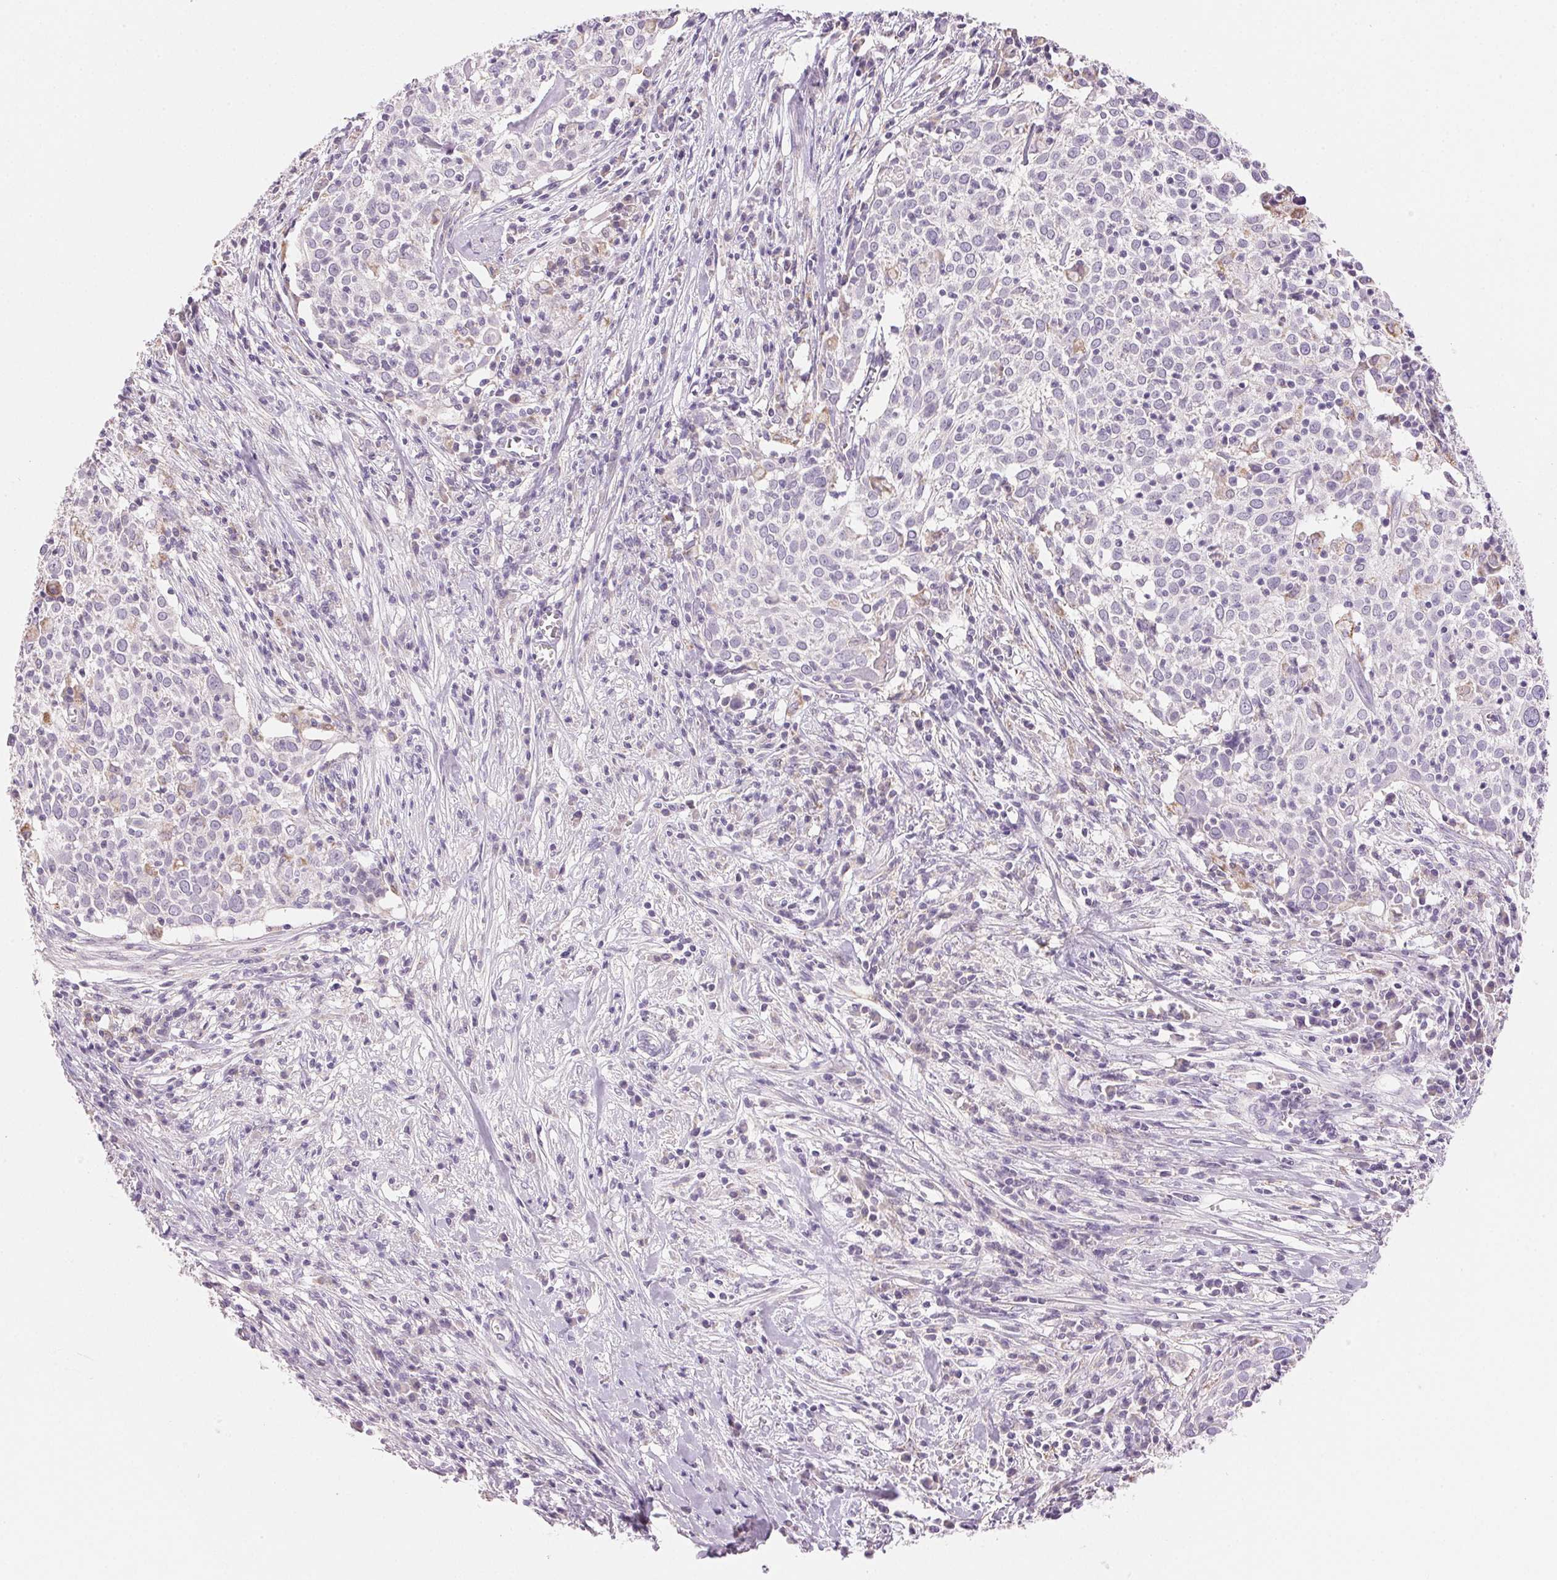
{"staining": {"intensity": "negative", "quantity": "none", "location": "none"}, "tissue": "cervical cancer", "cell_type": "Tumor cells", "image_type": "cancer", "snomed": [{"axis": "morphology", "description": "Squamous cell carcinoma, NOS"}, {"axis": "topography", "description": "Cervix"}], "caption": "An IHC image of cervical cancer is shown. There is no staining in tumor cells of cervical cancer.", "gene": "CYP11B1", "patient": {"sex": "female", "age": 39}}